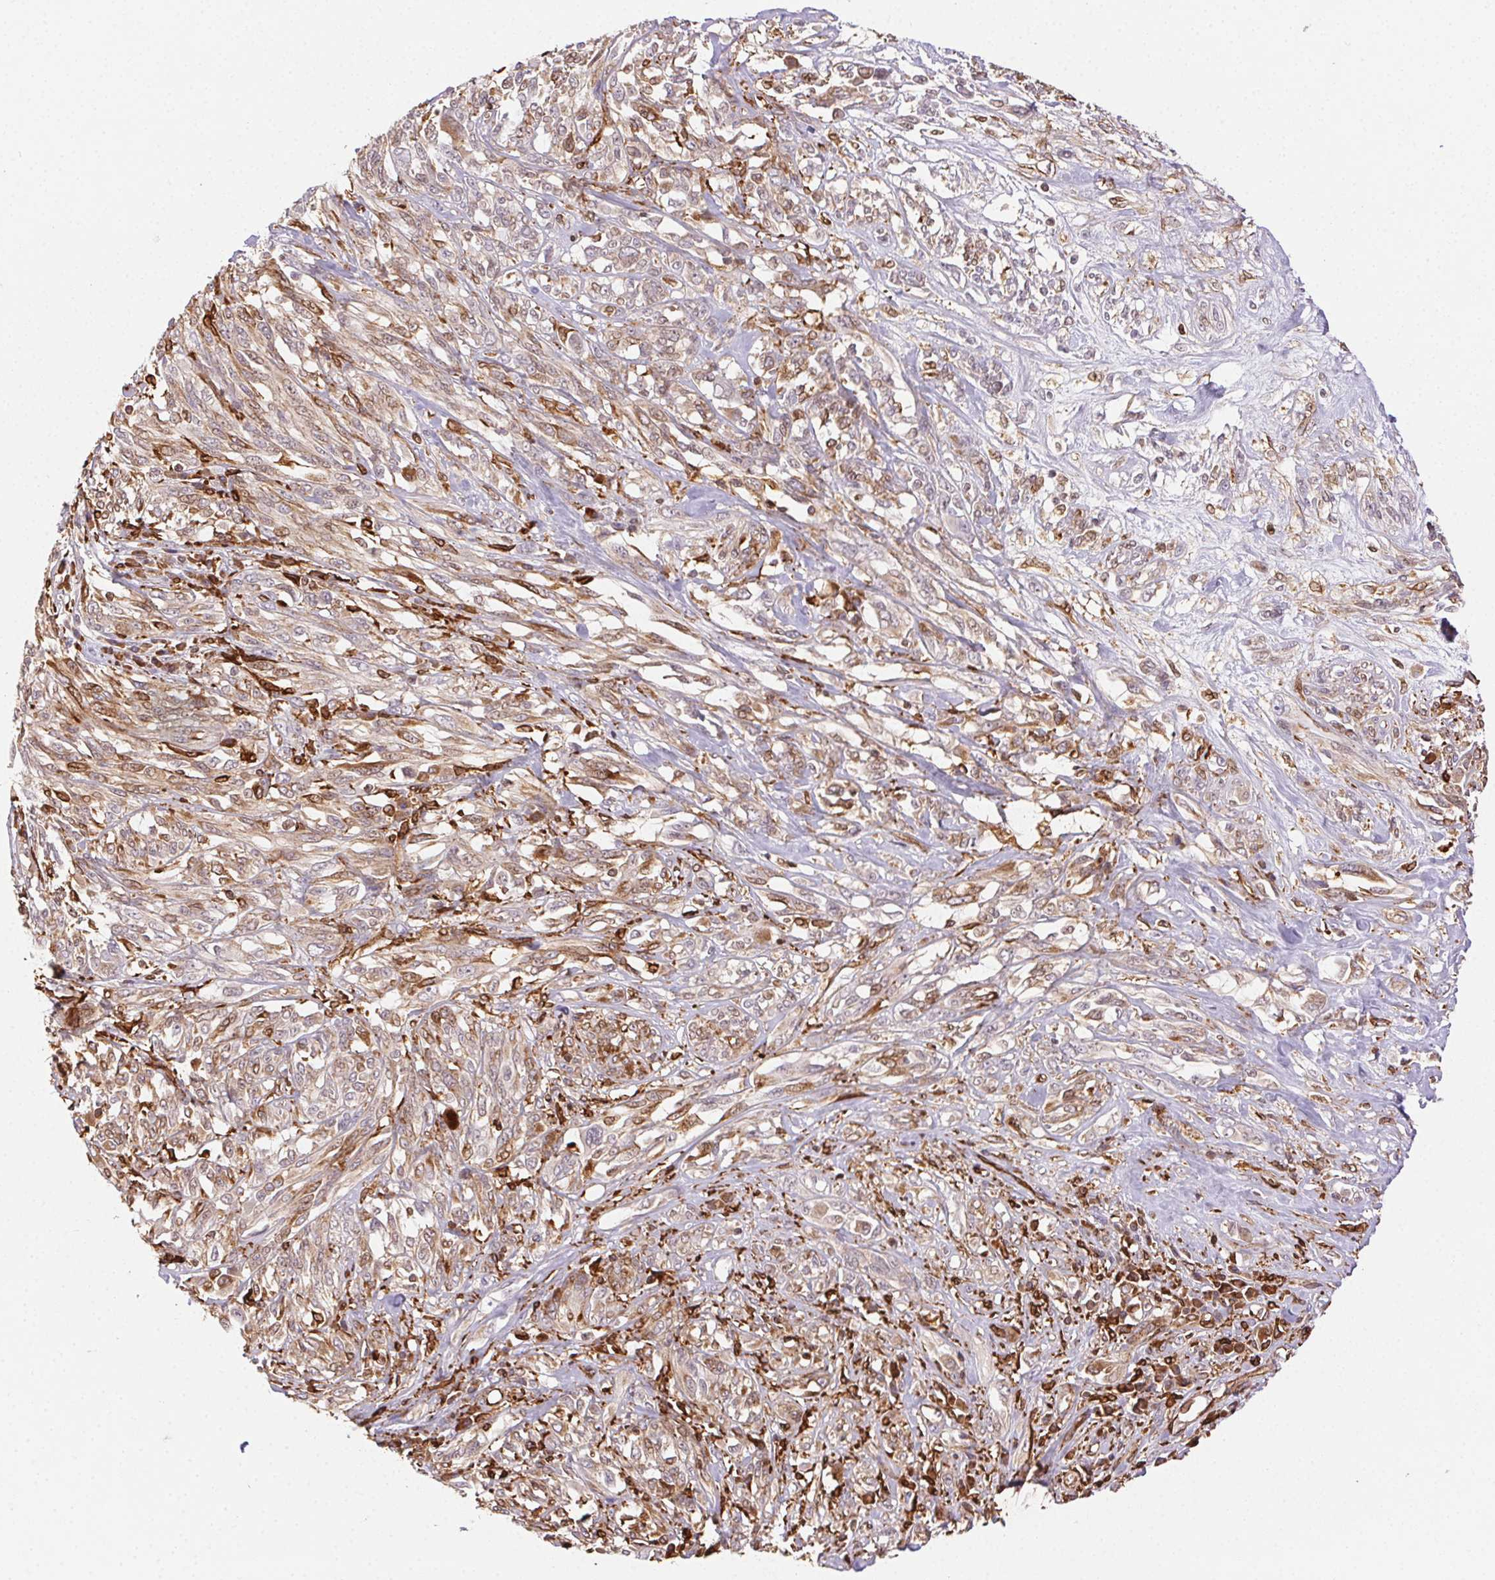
{"staining": {"intensity": "weak", "quantity": "25%-75%", "location": "cytoplasmic/membranous"}, "tissue": "melanoma", "cell_type": "Tumor cells", "image_type": "cancer", "snomed": [{"axis": "morphology", "description": "Malignant melanoma, NOS"}, {"axis": "topography", "description": "Skin"}], "caption": "Malignant melanoma stained for a protein (brown) exhibits weak cytoplasmic/membranous positive positivity in approximately 25%-75% of tumor cells.", "gene": "RNASET2", "patient": {"sex": "female", "age": 91}}